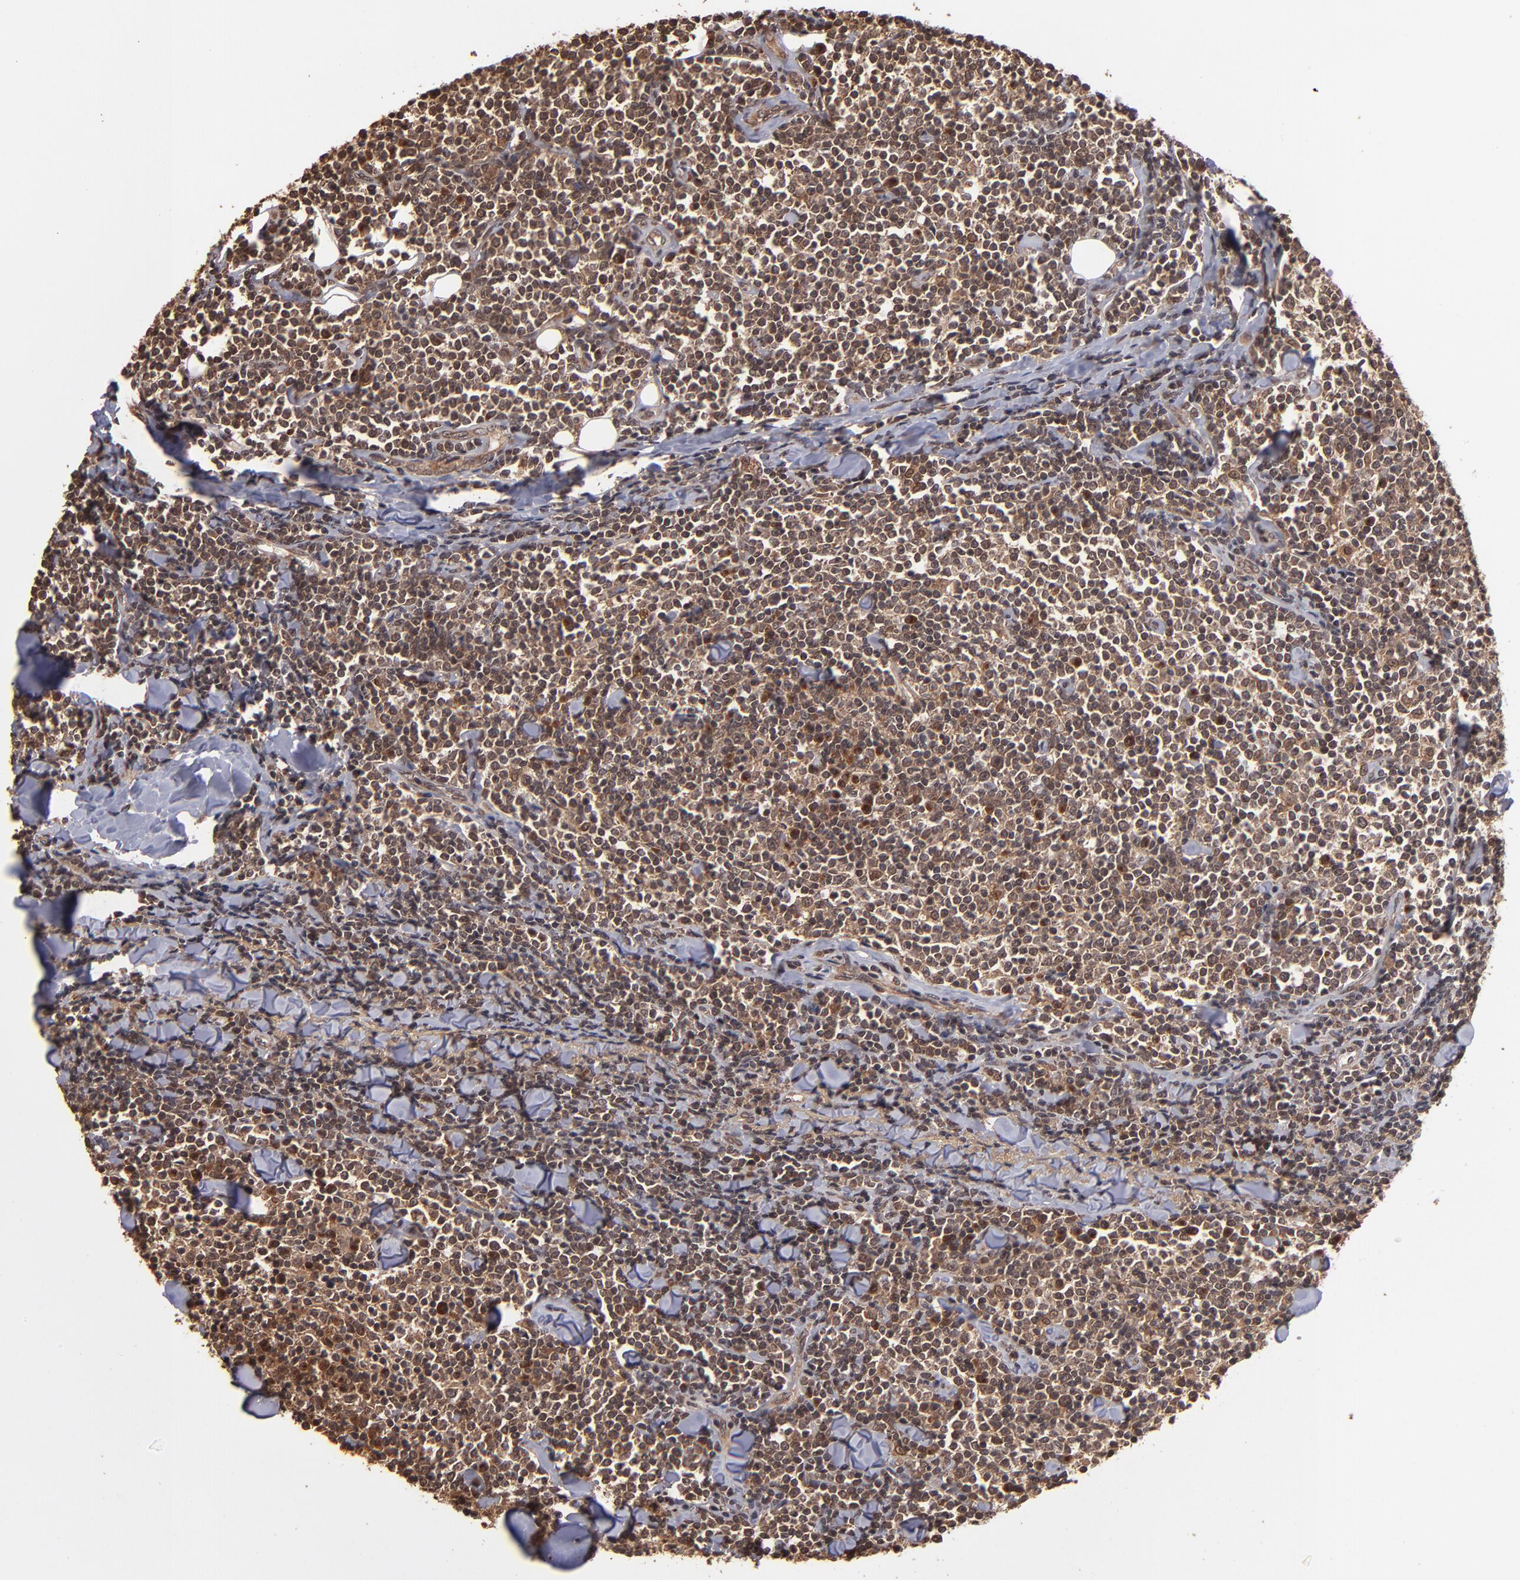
{"staining": {"intensity": "moderate", "quantity": ">75%", "location": "cytoplasmic/membranous"}, "tissue": "lymphoma", "cell_type": "Tumor cells", "image_type": "cancer", "snomed": [{"axis": "morphology", "description": "Malignant lymphoma, non-Hodgkin's type, Low grade"}, {"axis": "topography", "description": "Soft tissue"}], "caption": "DAB (3,3'-diaminobenzidine) immunohistochemical staining of lymphoma demonstrates moderate cytoplasmic/membranous protein expression in about >75% of tumor cells.", "gene": "NFE2L2", "patient": {"sex": "male", "age": 92}}